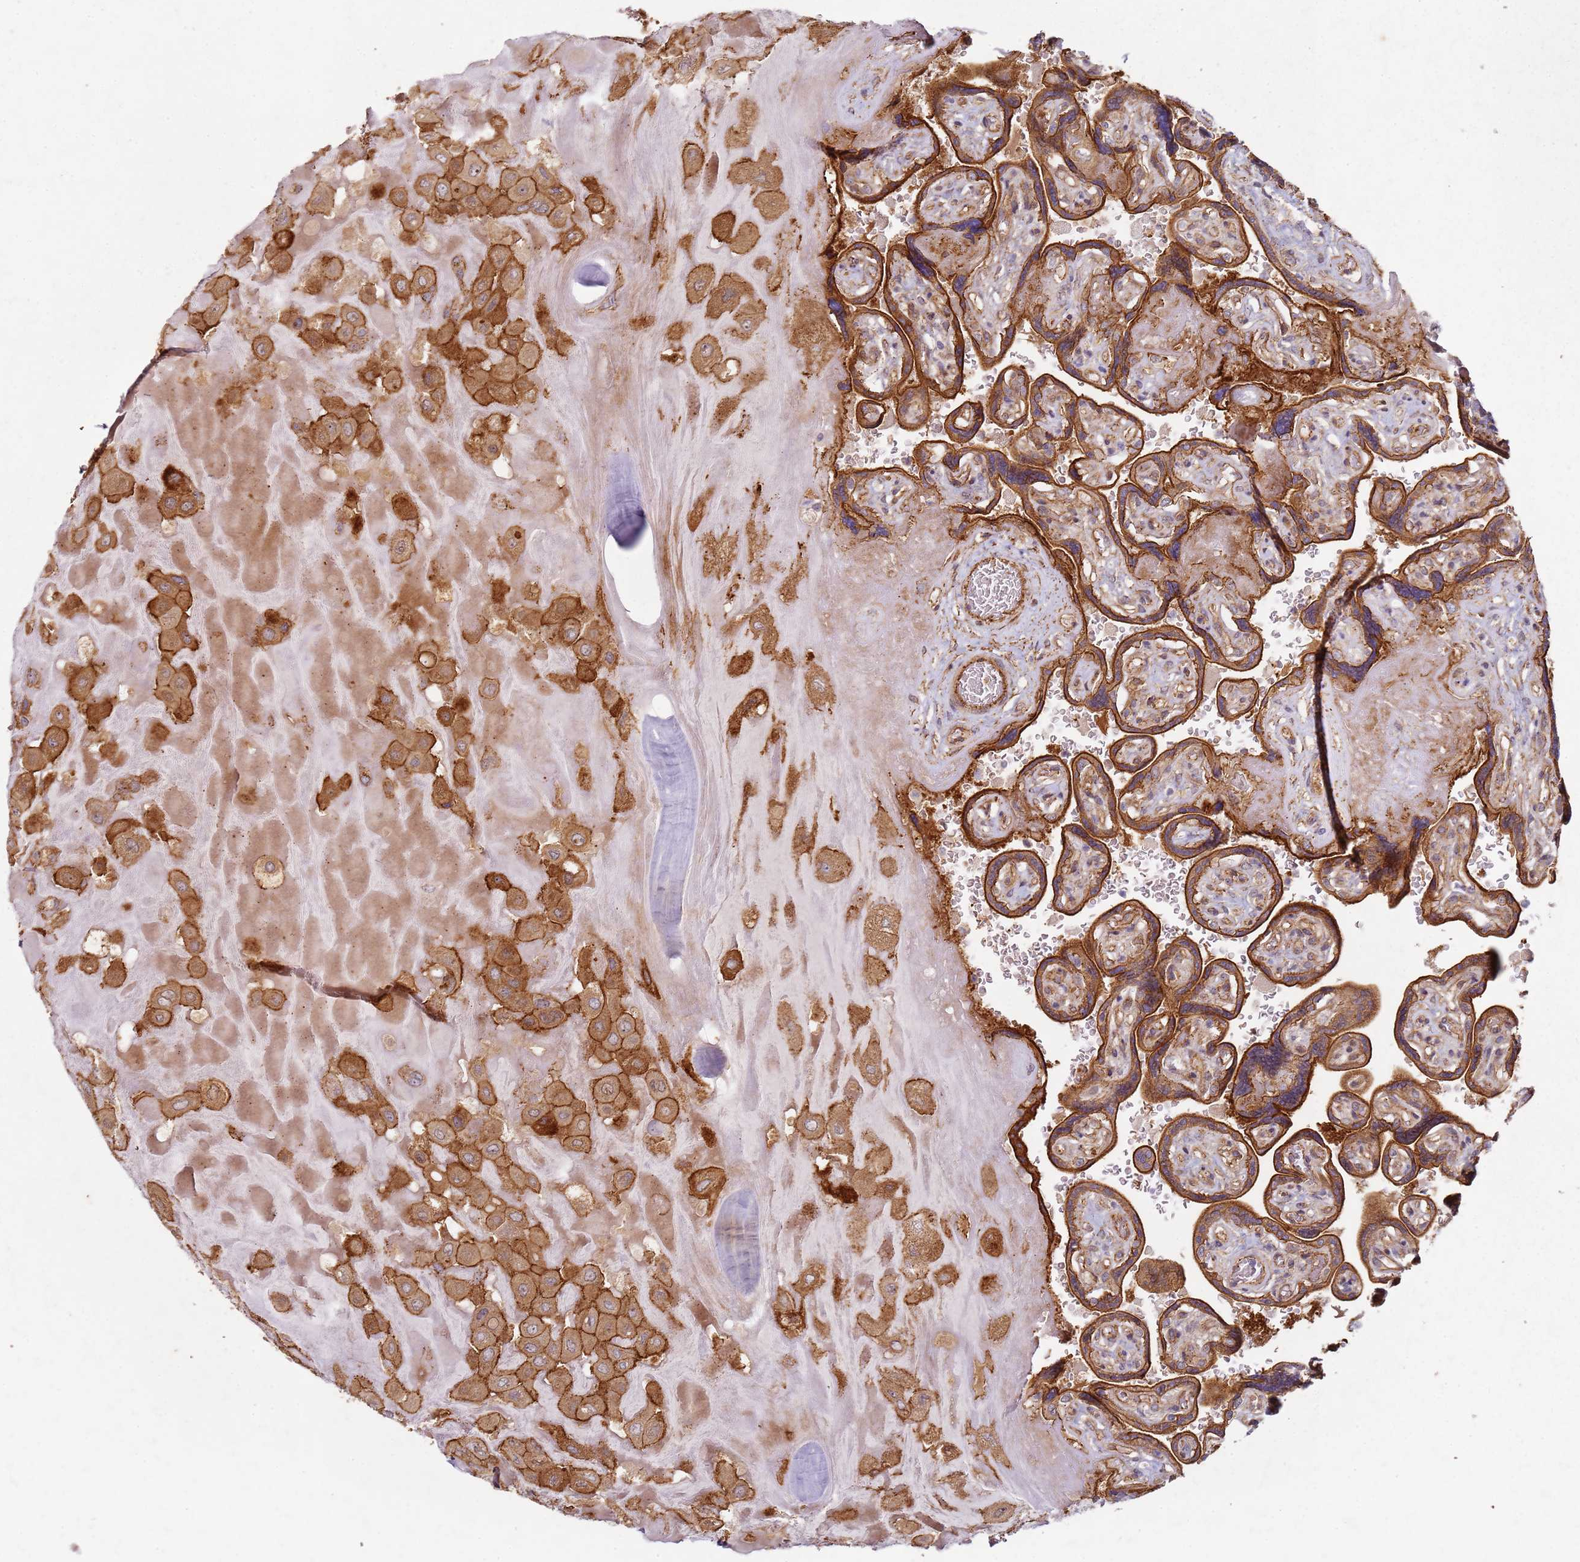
{"staining": {"intensity": "strong", "quantity": ">75%", "location": "cytoplasmic/membranous"}, "tissue": "placenta", "cell_type": "Decidual cells", "image_type": "normal", "snomed": [{"axis": "morphology", "description": "Normal tissue, NOS"}, {"axis": "topography", "description": "Placenta"}], "caption": "Placenta stained for a protein (brown) reveals strong cytoplasmic/membranous positive staining in about >75% of decidual cells.", "gene": "C2CD4B", "patient": {"sex": "female", "age": 32}}